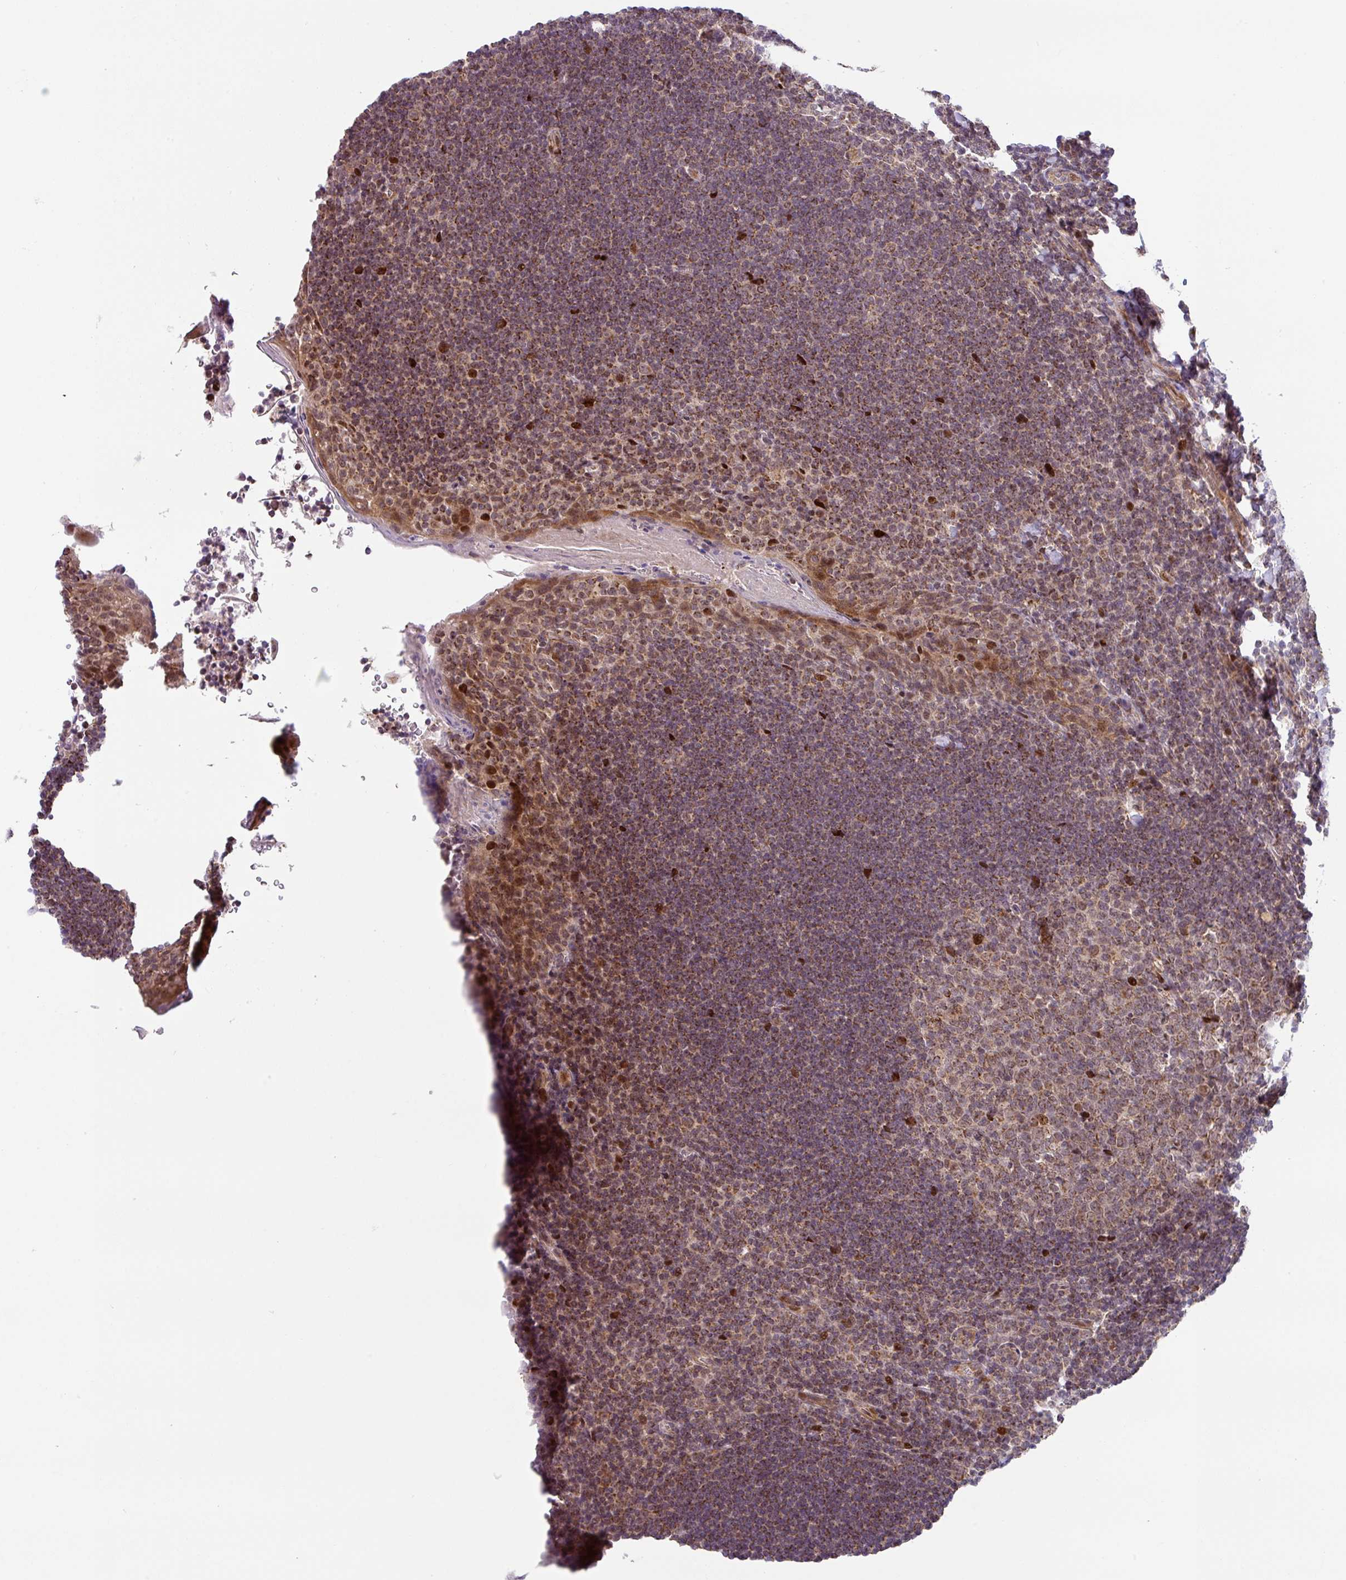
{"staining": {"intensity": "moderate", "quantity": "25%-75%", "location": "cytoplasmic/membranous"}, "tissue": "tonsil", "cell_type": "Germinal center cells", "image_type": "normal", "snomed": [{"axis": "morphology", "description": "Normal tissue, NOS"}, {"axis": "topography", "description": "Tonsil"}], "caption": "DAB (3,3'-diaminobenzidine) immunohistochemical staining of benign human tonsil demonstrates moderate cytoplasmic/membranous protein positivity in about 25%-75% of germinal center cells.", "gene": "ENSG00000269547", "patient": {"sex": "male", "age": 27}}